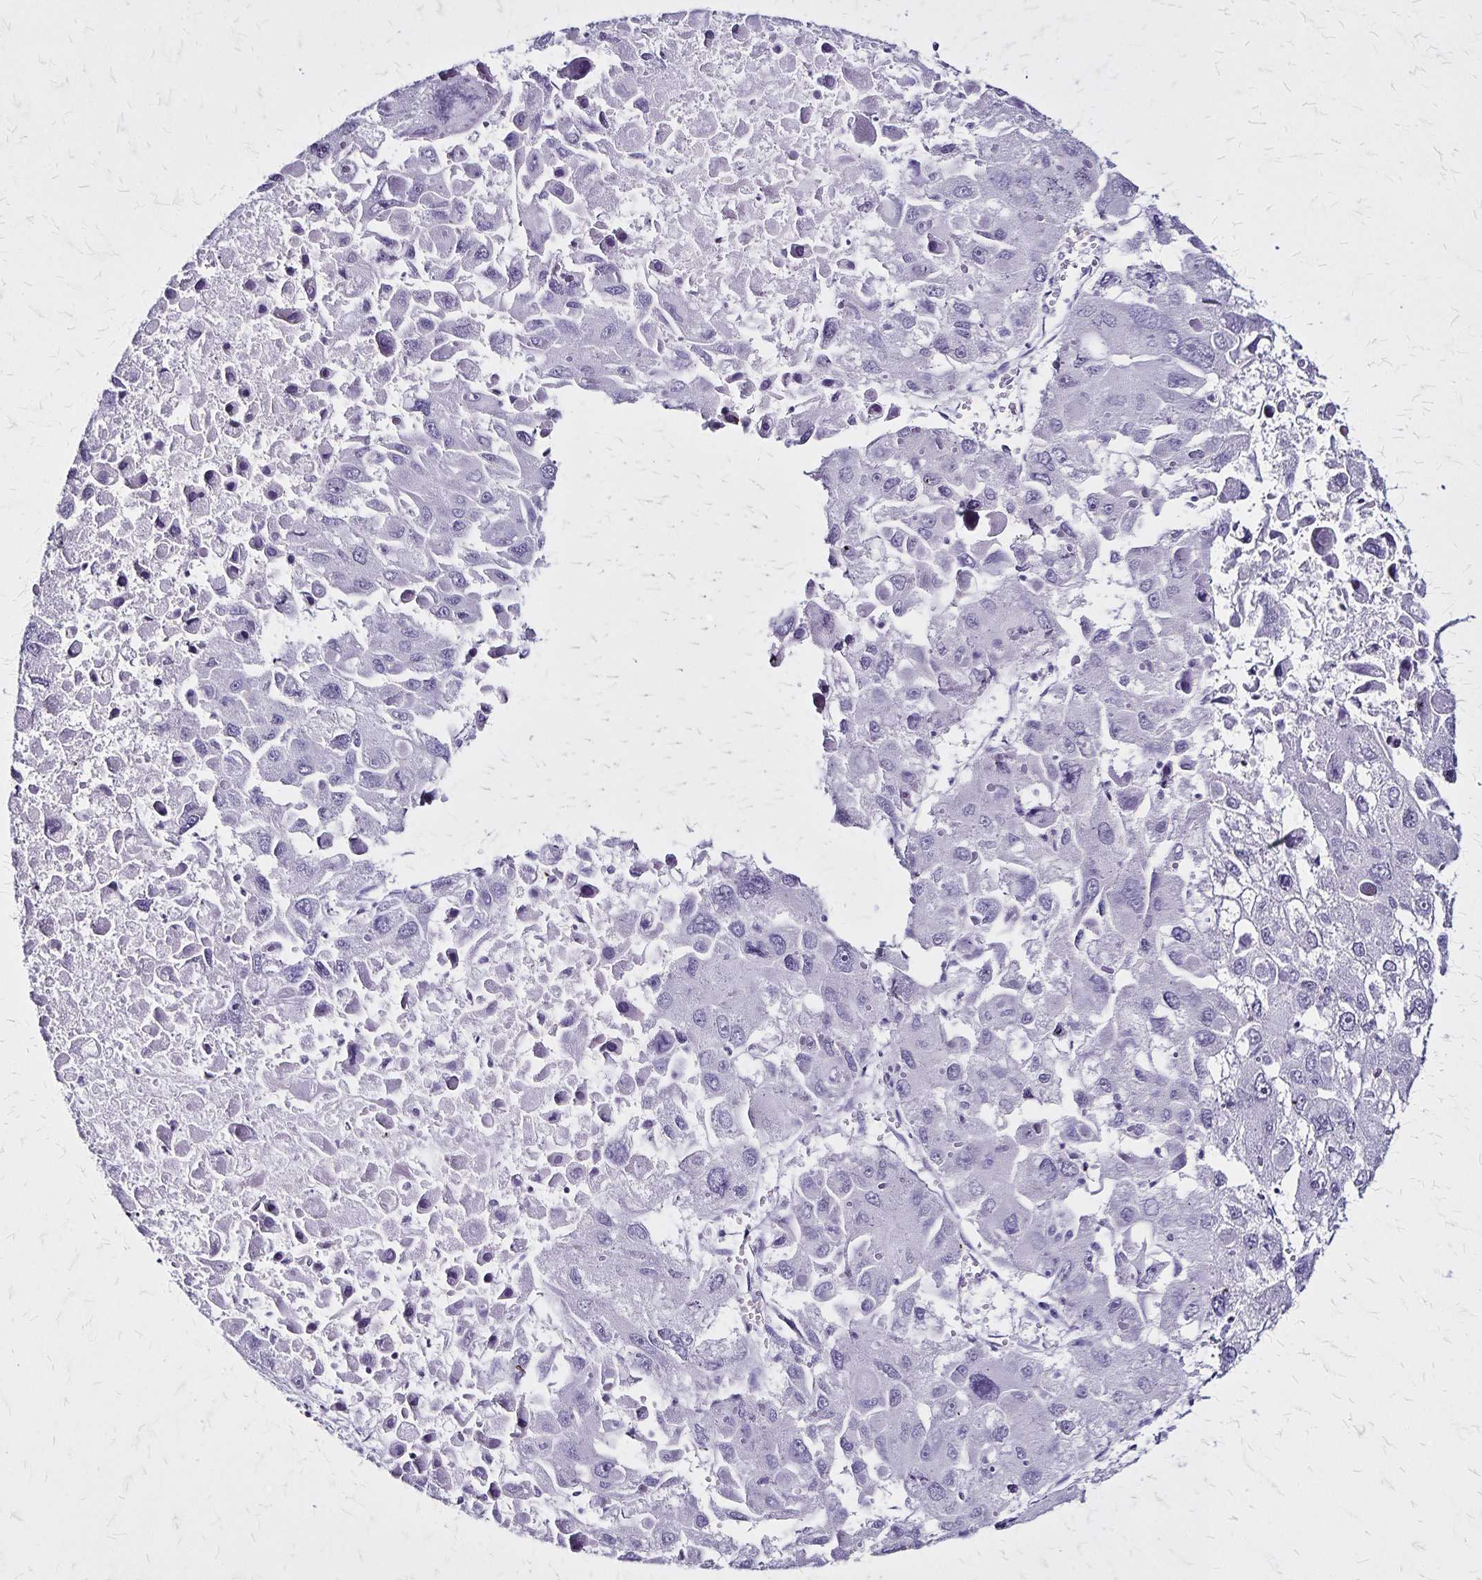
{"staining": {"intensity": "negative", "quantity": "none", "location": "none"}, "tissue": "liver cancer", "cell_type": "Tumor cells", "image_type": "cancer", "snomed": [{"axis": "morphology", "description": "Carcinoma, Hepatocellular, NOS"}, {"axis": "topography", "description": "Liver"}], "caption": "Photomicrograph shows no protein staining in tumor cells of liver cancer tissue. Nuclei are stained in blue.", "gene": "KRT2", "patient": {"sex": "female", "age": 41}}